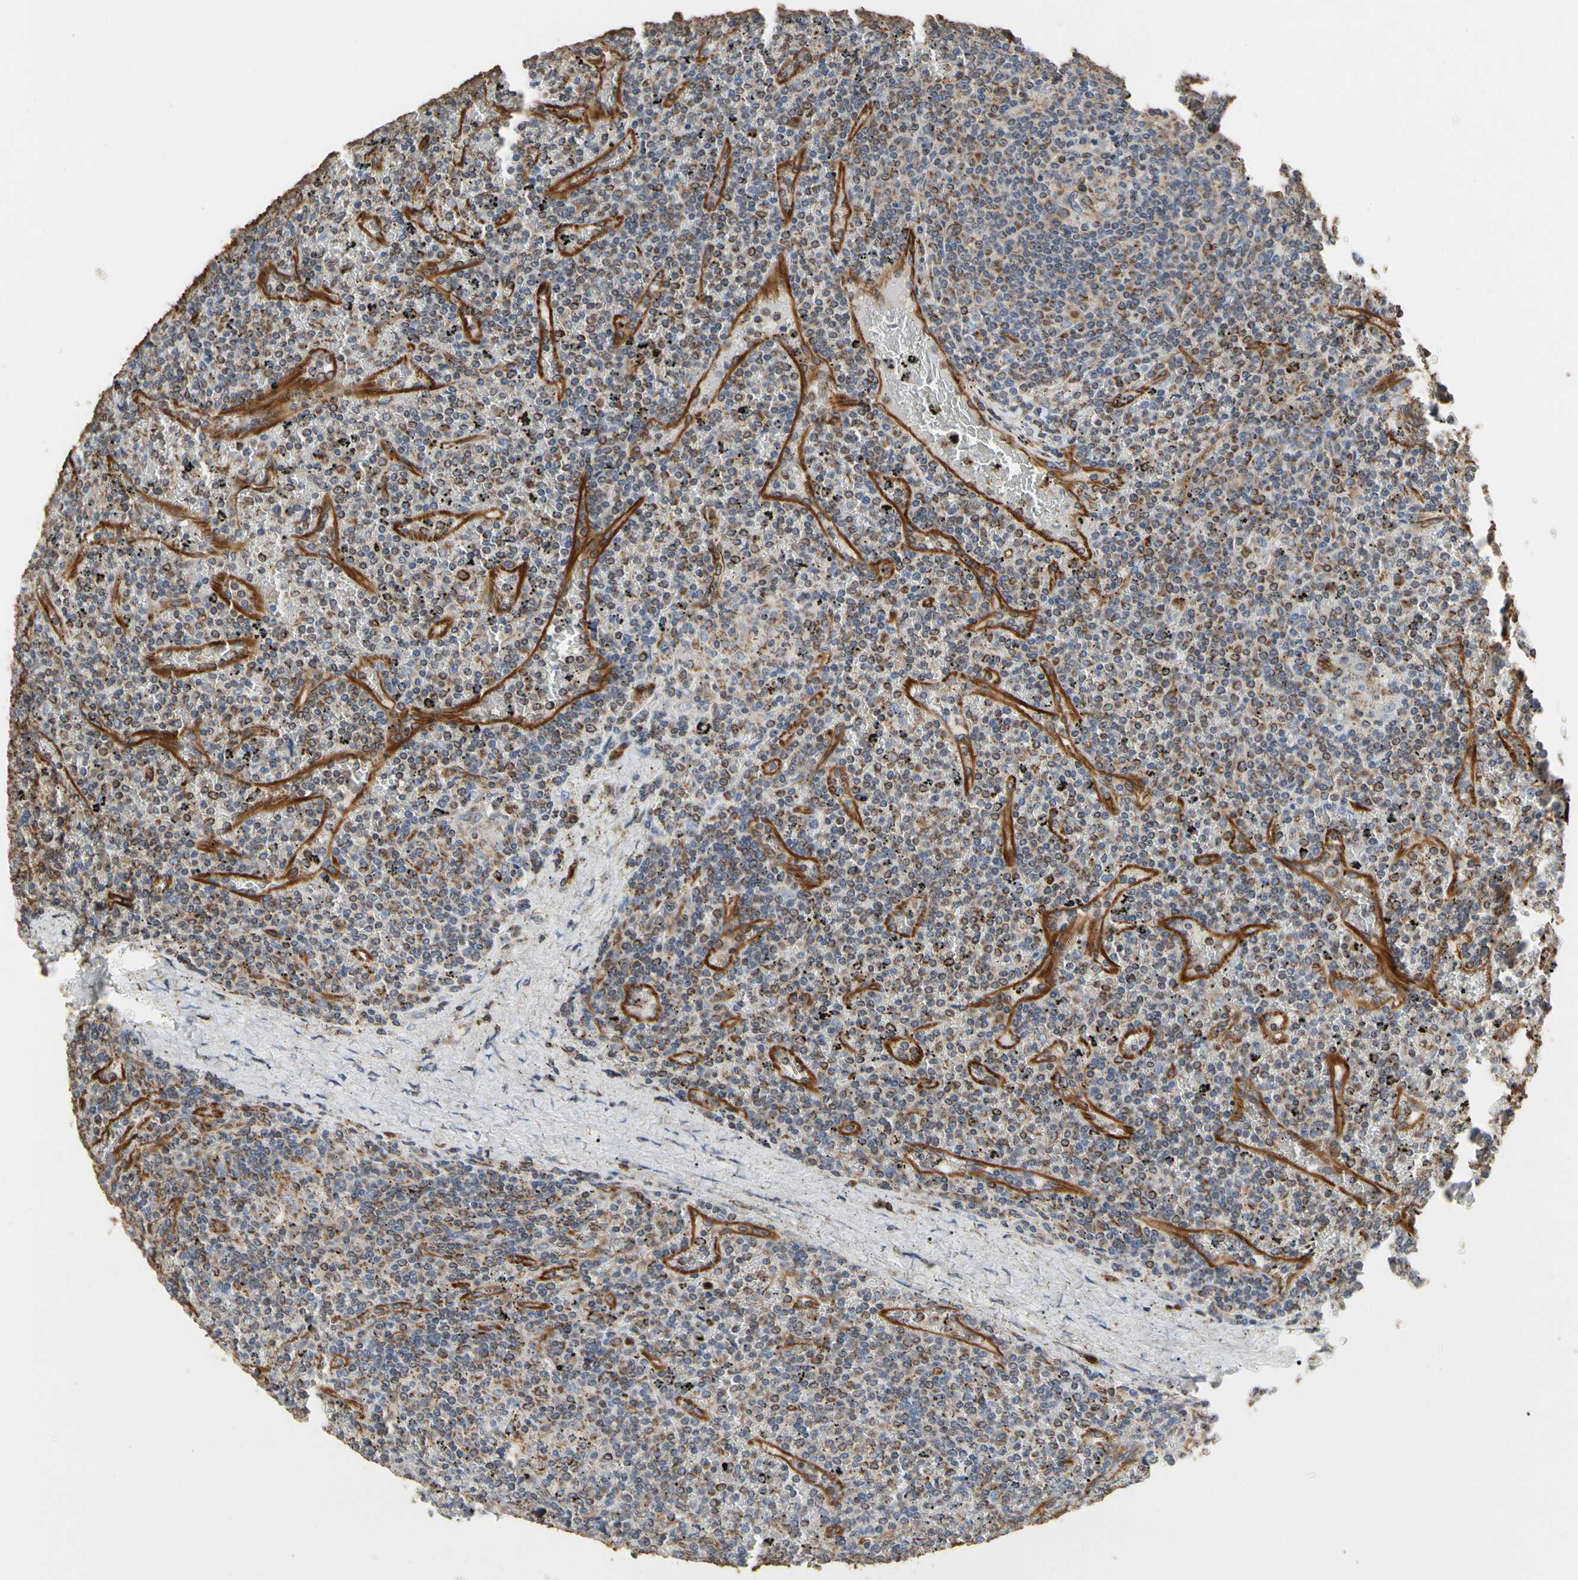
{"staining": {"intensity": "negative", "quantity": "none", "location": "none"}, "tissue": "lymphoma", "cell_type": "Tumor cells", "image_type": "cancer", "snomed": [{"axis": "morphology", "description": "Malignant lymphoma, non-Hodgkin's type, Low grade"}, {"axis": "topography", "description": "Spleen"}], "caption": "DAB immunohistochemical staining of malignant lymphoma, non-Hodgkin's type (low-grade) reveals no significant expression in tumor cells. (Immunohistochemistry, brightfield microscopy, high magnification).", "gene": "TUBA1A", "patient": {"sex": "female", "age": 19}}